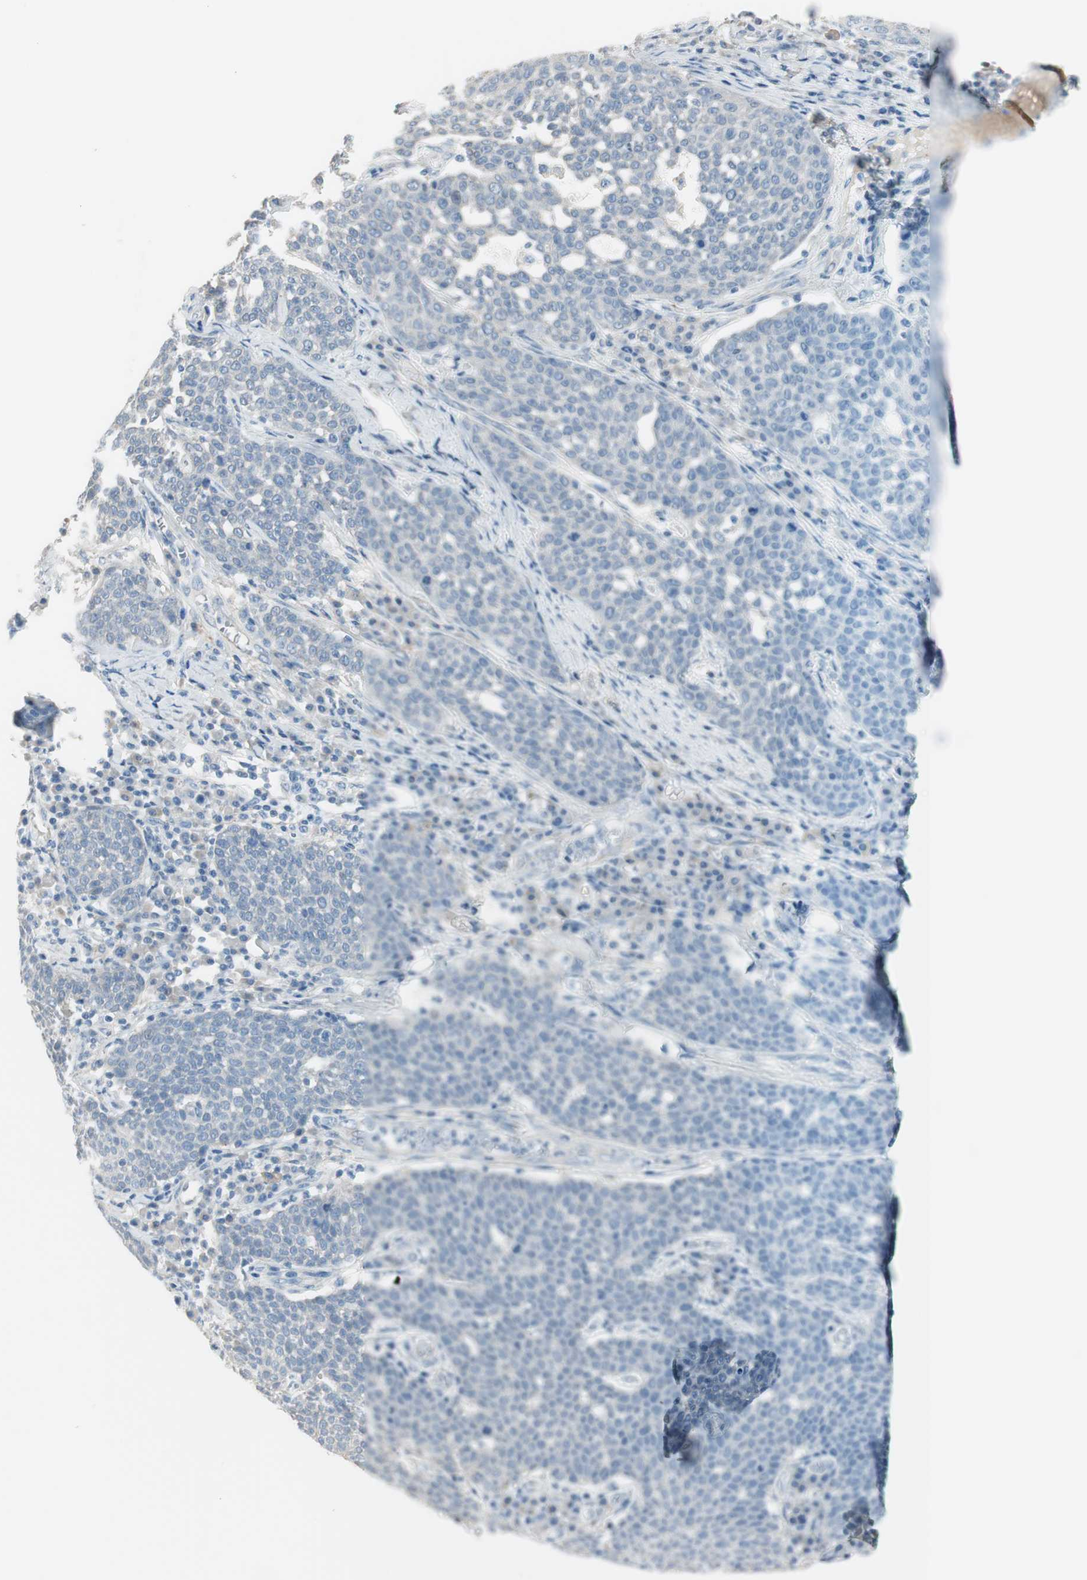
{"staining": {"intensity": "negative", "quantity": "none", "location": "none"}, "tissue": "cervical cancer", "cell_type": "Tumor cells", "image_type": "cancer", "snomed": [{"axis": "morphology", "description": "Squamous cell carcinoma, NOS"}, {"axis": "topography", "description": "Cervix"}], "caption": "A photomicrograph of human squamous cell carcinoma (cervical) is negative for staining in tumor cells. (Immunohistochemistry, brightfield microscopy, high magnification).", "gene": "CACNA2D1", "patient": {"sex": "female", "age": 34}}